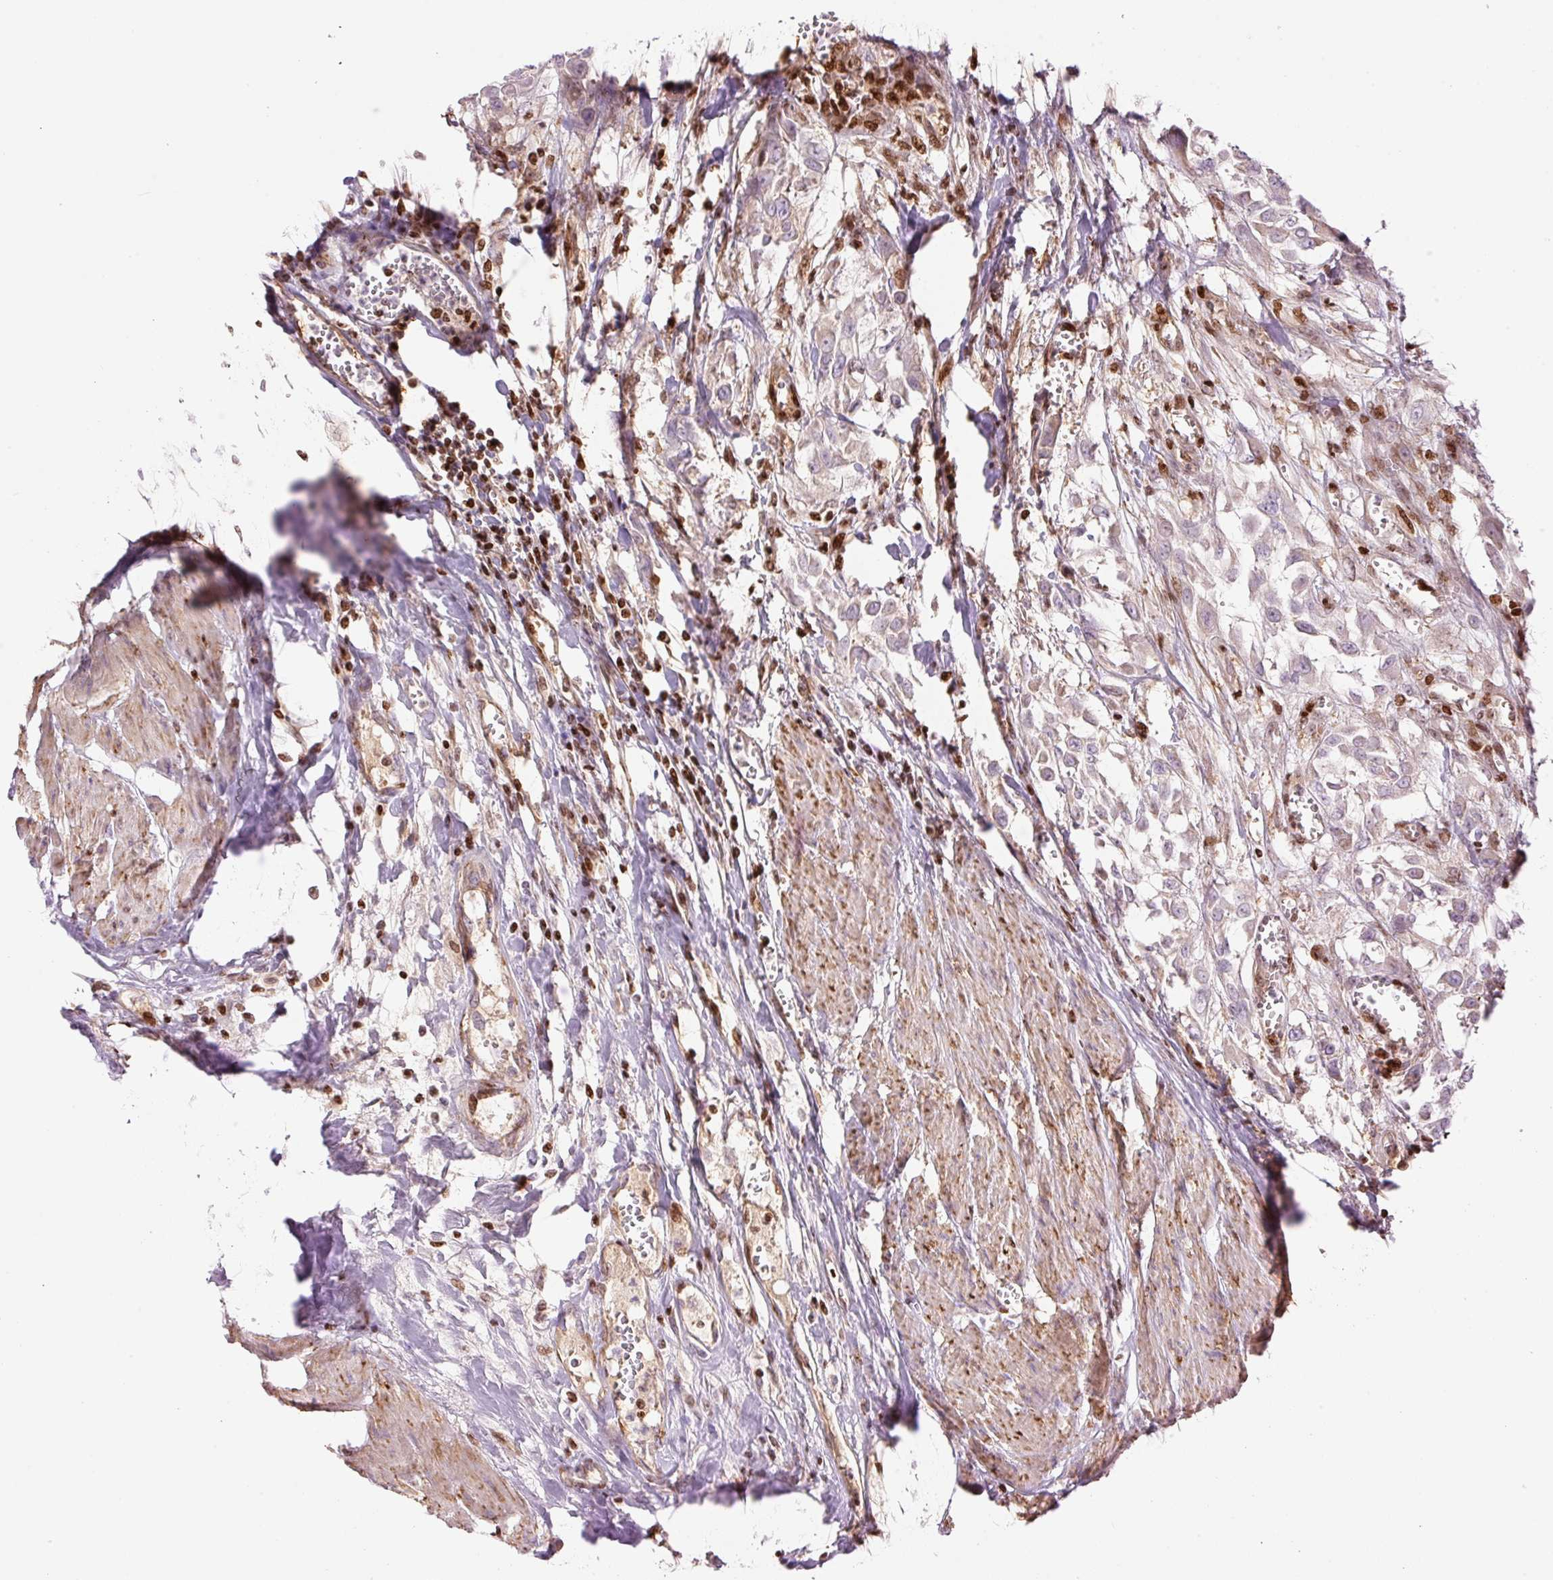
{"staining": {"intensity": "weak", "quantity": "<25%", "location": "cytoplasmic/membranous"}, "tissue": "urothelial cancer", "cell_type": "Tumor cells", "image_type": "cancer", "snomed": [{"axis": "morphology", "description": "Urothelial carcinoma, High grade"}, {"axis": "topography", "description": "Urinary bladder"}], "caption": "This is an immunohistochemistry (IHC) histopathology image of human high-grade urothelial carcinoma. There is no expression in tumor cells.", "gene": "TMEM8B", "patient": {"sex": "male", "age": 57}}